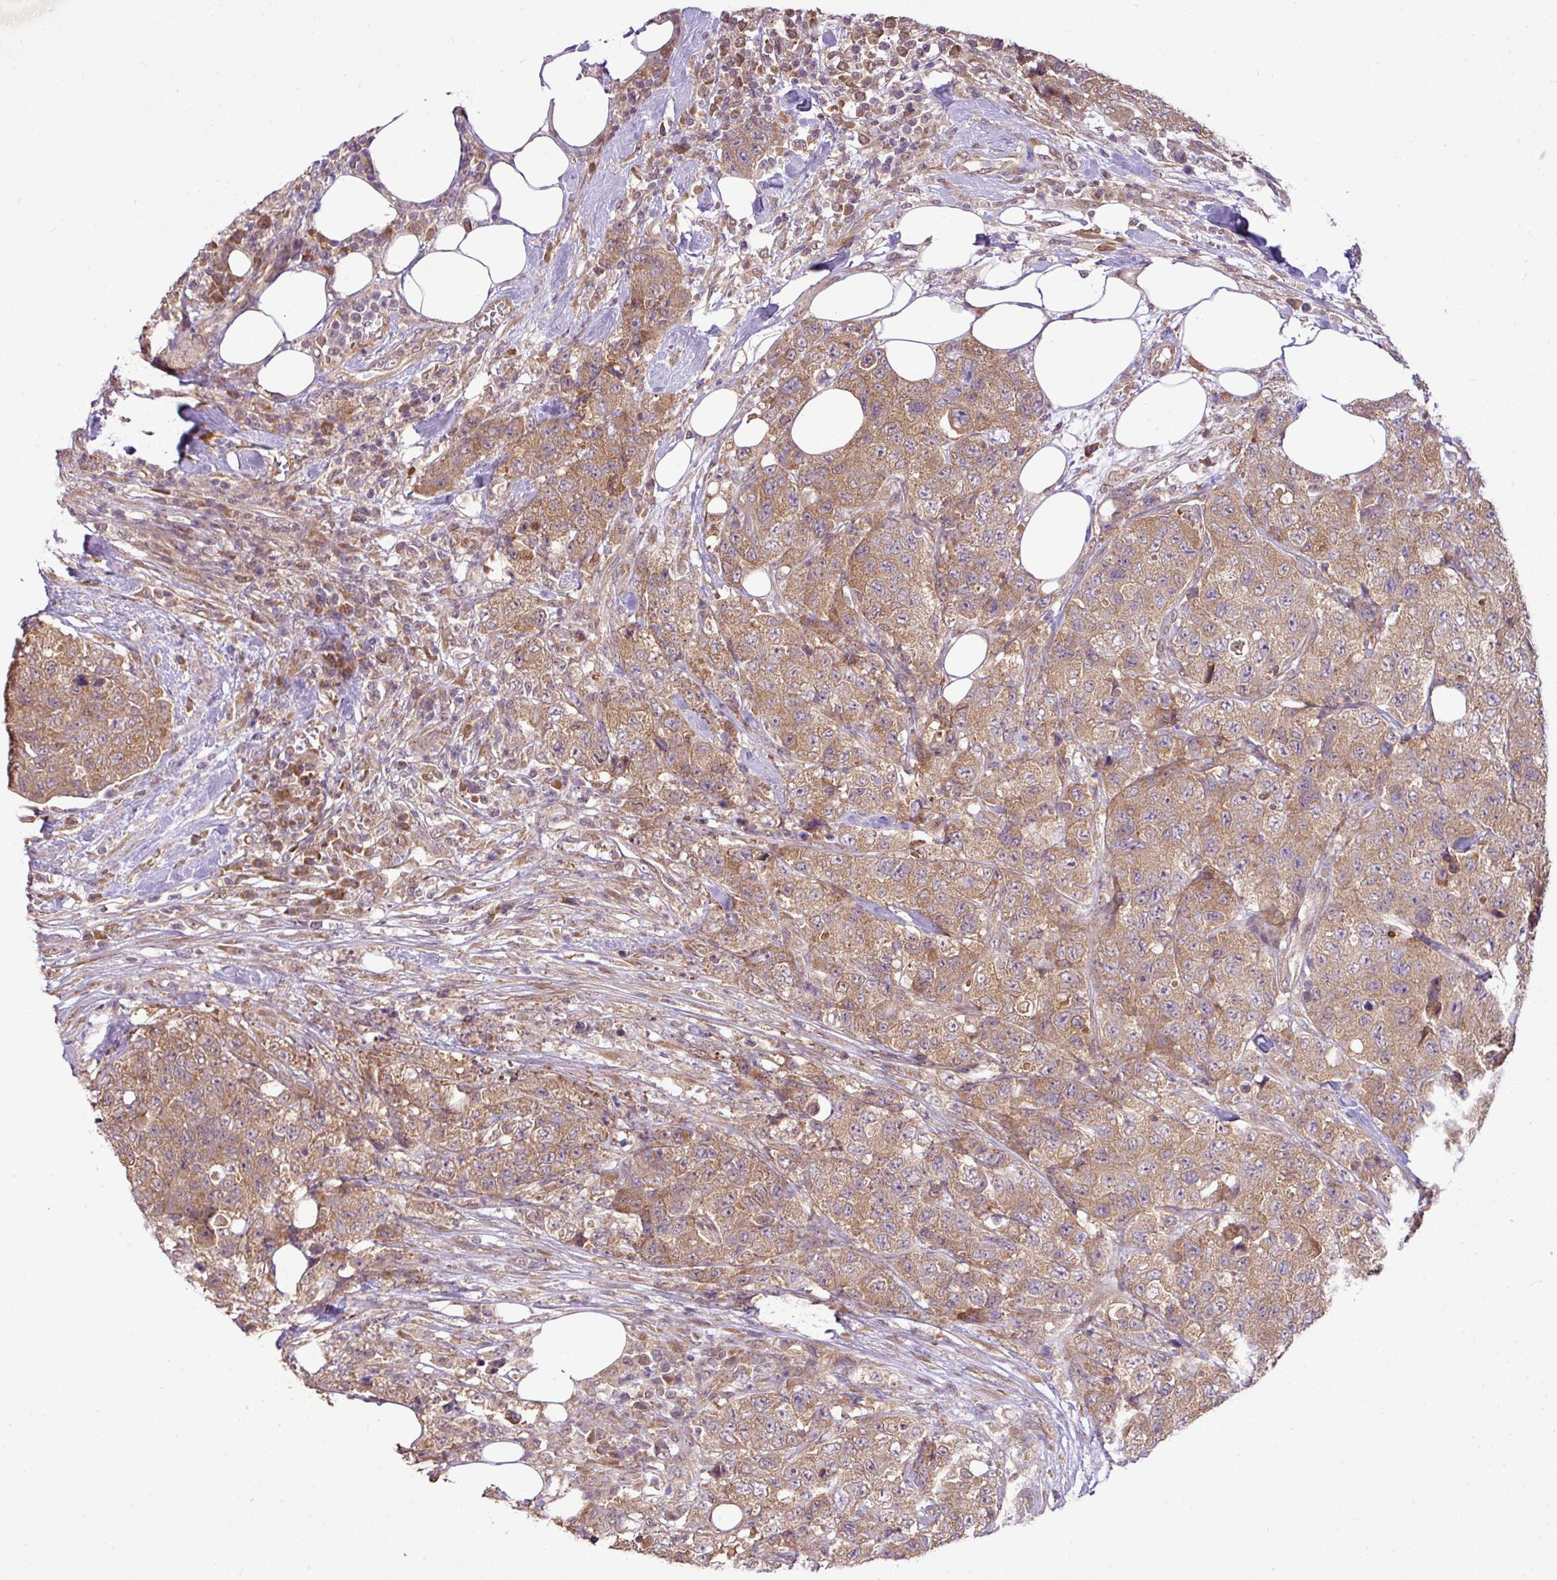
{"staining": {"intensity": "moderate", "quantity": ">75%", "location": "cytoplasmic/membranous"}, "tissue": "urothelial cancer", "cell_type": "Tumor cells", "image_type": "cancer", "snomed": [{"axis": "morphology", "description": "Urothelial carcinoma, High grade"}, {"axis": "topography", "description": "Urinary bladder"}], "caption": "High-power microscopy captured an immunohistochemistry (IHC) photomicrograph of high-grade urothelial carcinoma, revealing moderate cytoplasmic/membranous positivity in about >75% of tumor cells. (DAB (3,3'-diaminobenzidine) = brown stain, brightfield microscopy at high magnification).", "gene": "DNAAF4", "patient": {"sex": "female", "age": 78}}